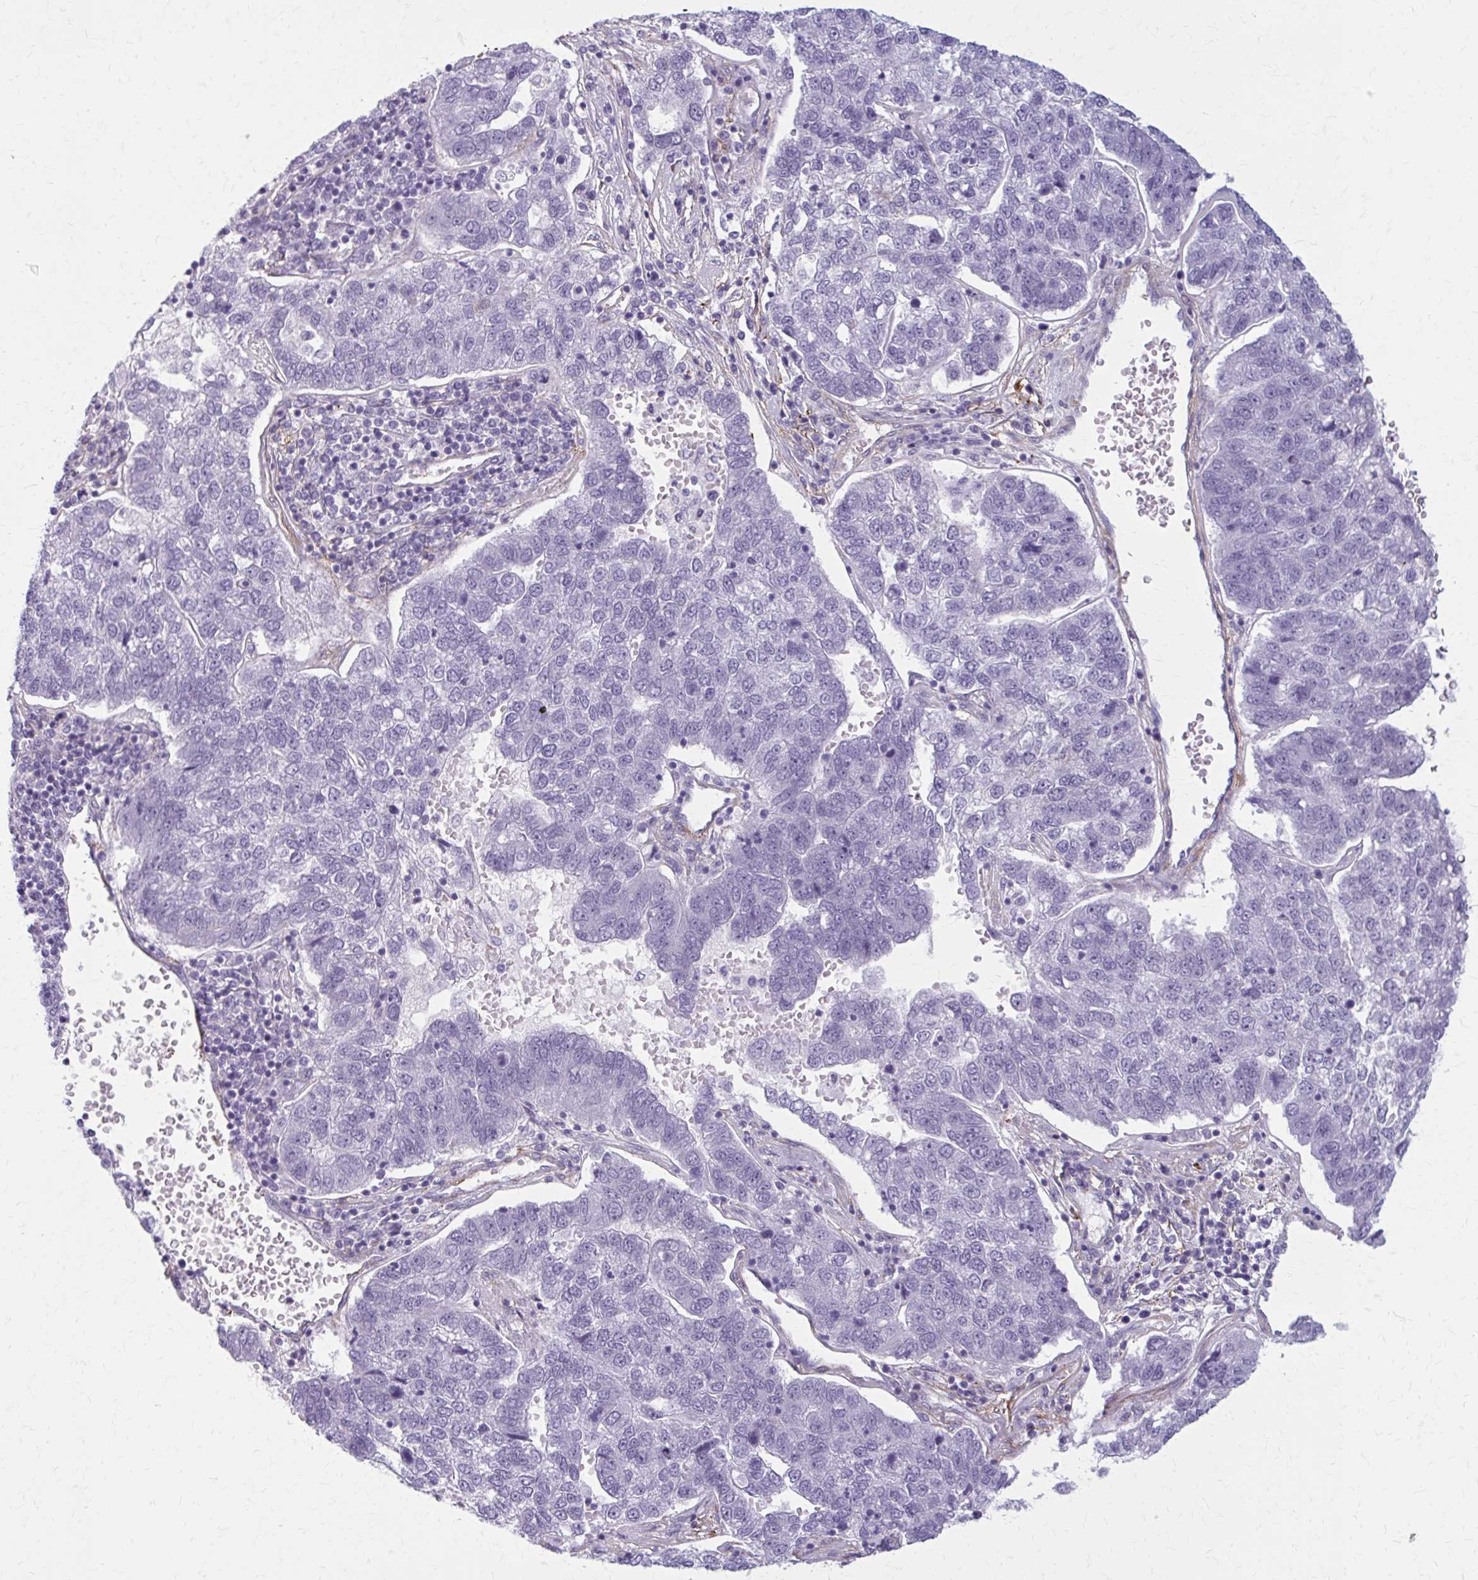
{"staining": {"intensity": "negative", "quantity": "none", "location": "none"}, "tissue": "pancreatic cancer", "cell_type": "Tumor cells", "image_type": "cancer", "snomed": [{"axis": "morphology", "description": "Adenocarcinoma, NOS"}, {"axis": "topography", "description": "Pancreas"}], "caption": "Immunohistochemistry (IHC) of adenocarcinoma (pancreatic) reveals no positivity in tumor cells.", "gene": "AKAP12", "patient": {"sex": "female", "age": 61}}